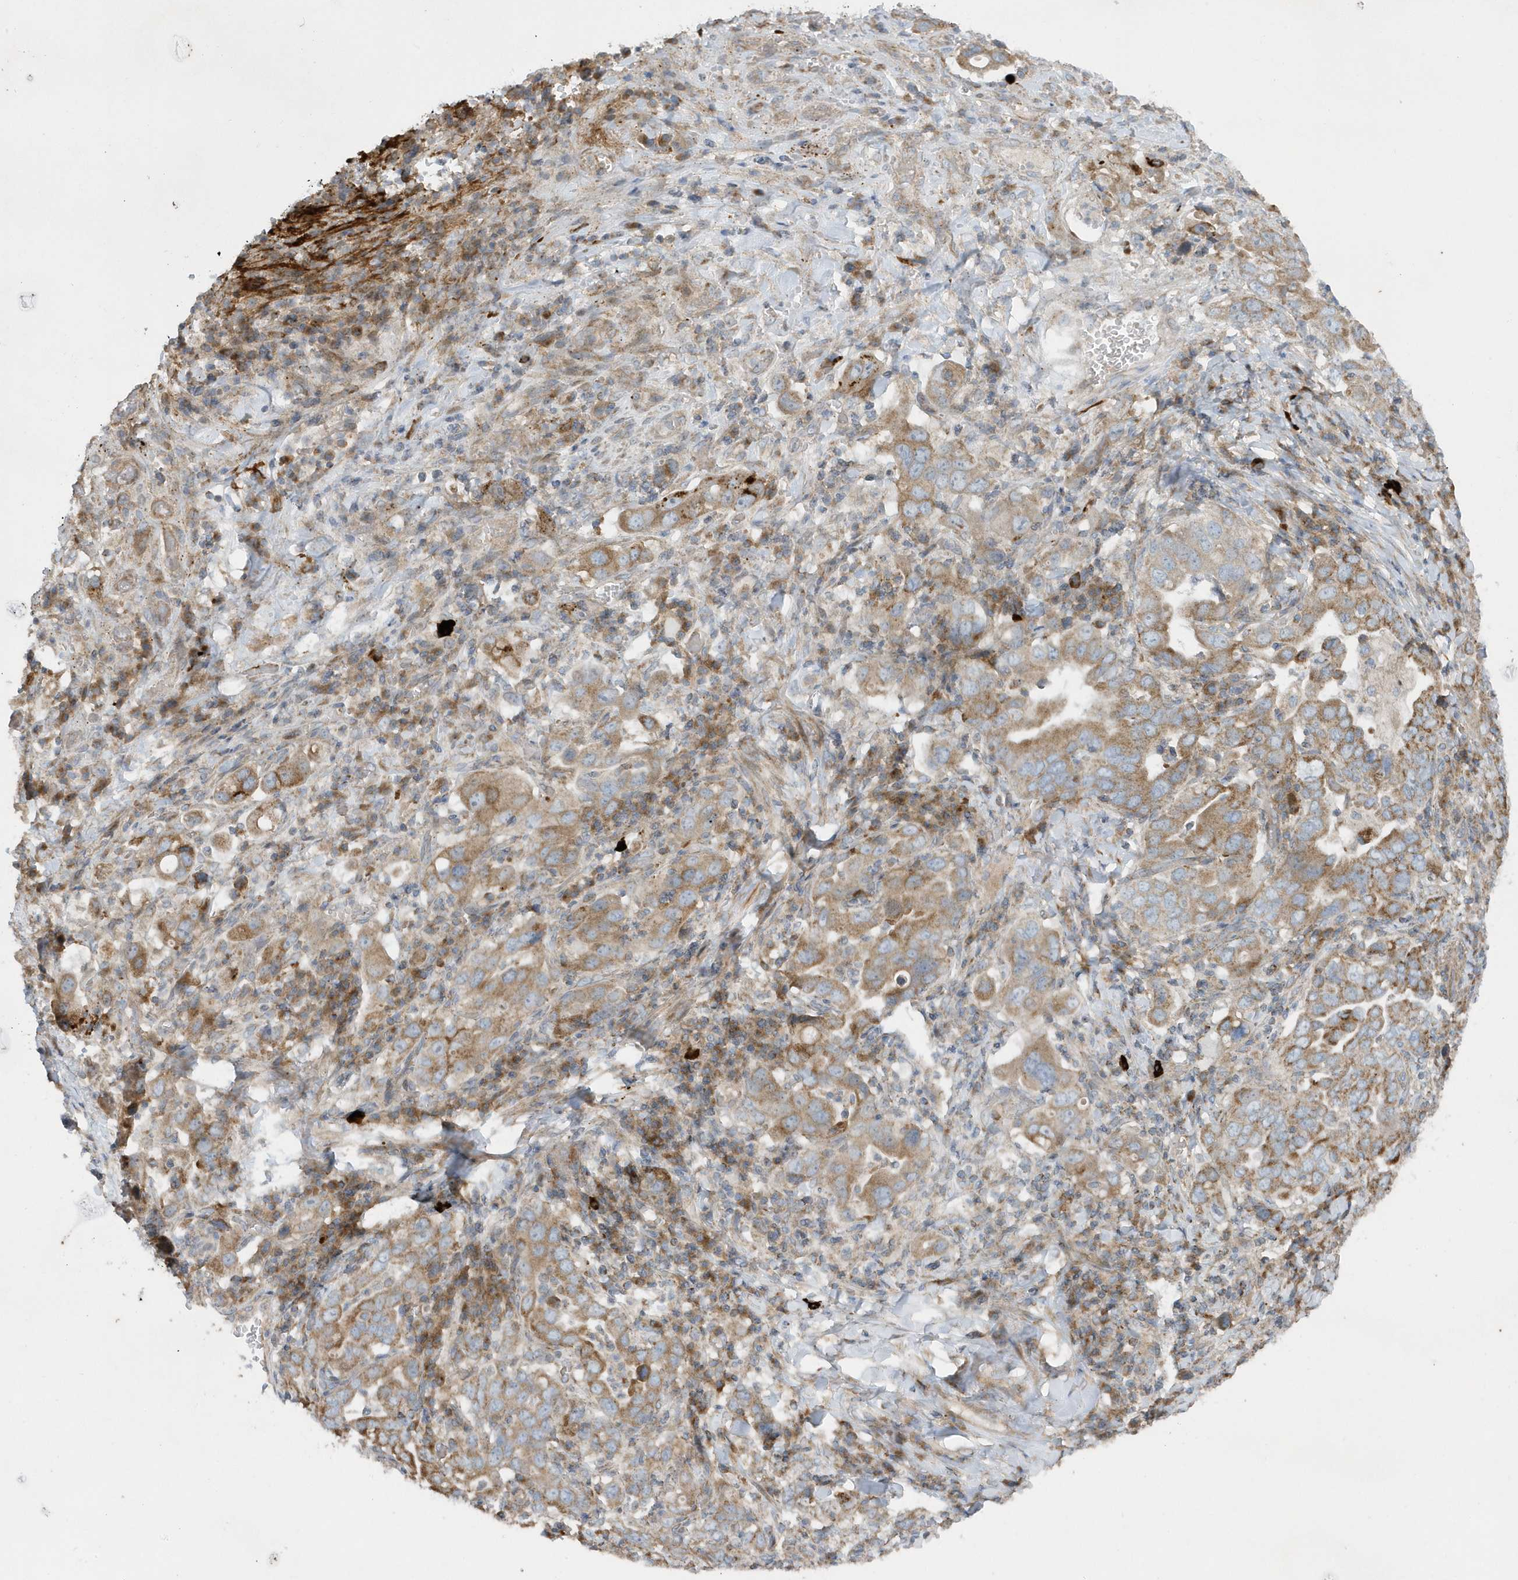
{"staining": {"intensity": "moderate", "quantity": ">75%", "location": "cytoplasmic/membranous"}, "tissue": "stomach cancer", "cell_type": "Tumor cells", "image_type": "cancer", "snomed": [{"axis": "morphology", "description": "Adenocarcinoma, NOS"}, {"axis": "topography", "description": "Stomach, upper"}], "caption": "Moderate cytoplasmic/membranous positivity is seen in about >75% of tumor cells in stomach adenocarcinoma.", "gene": "SLC38A2", "patient": {"sex": "male", "age": 62}}